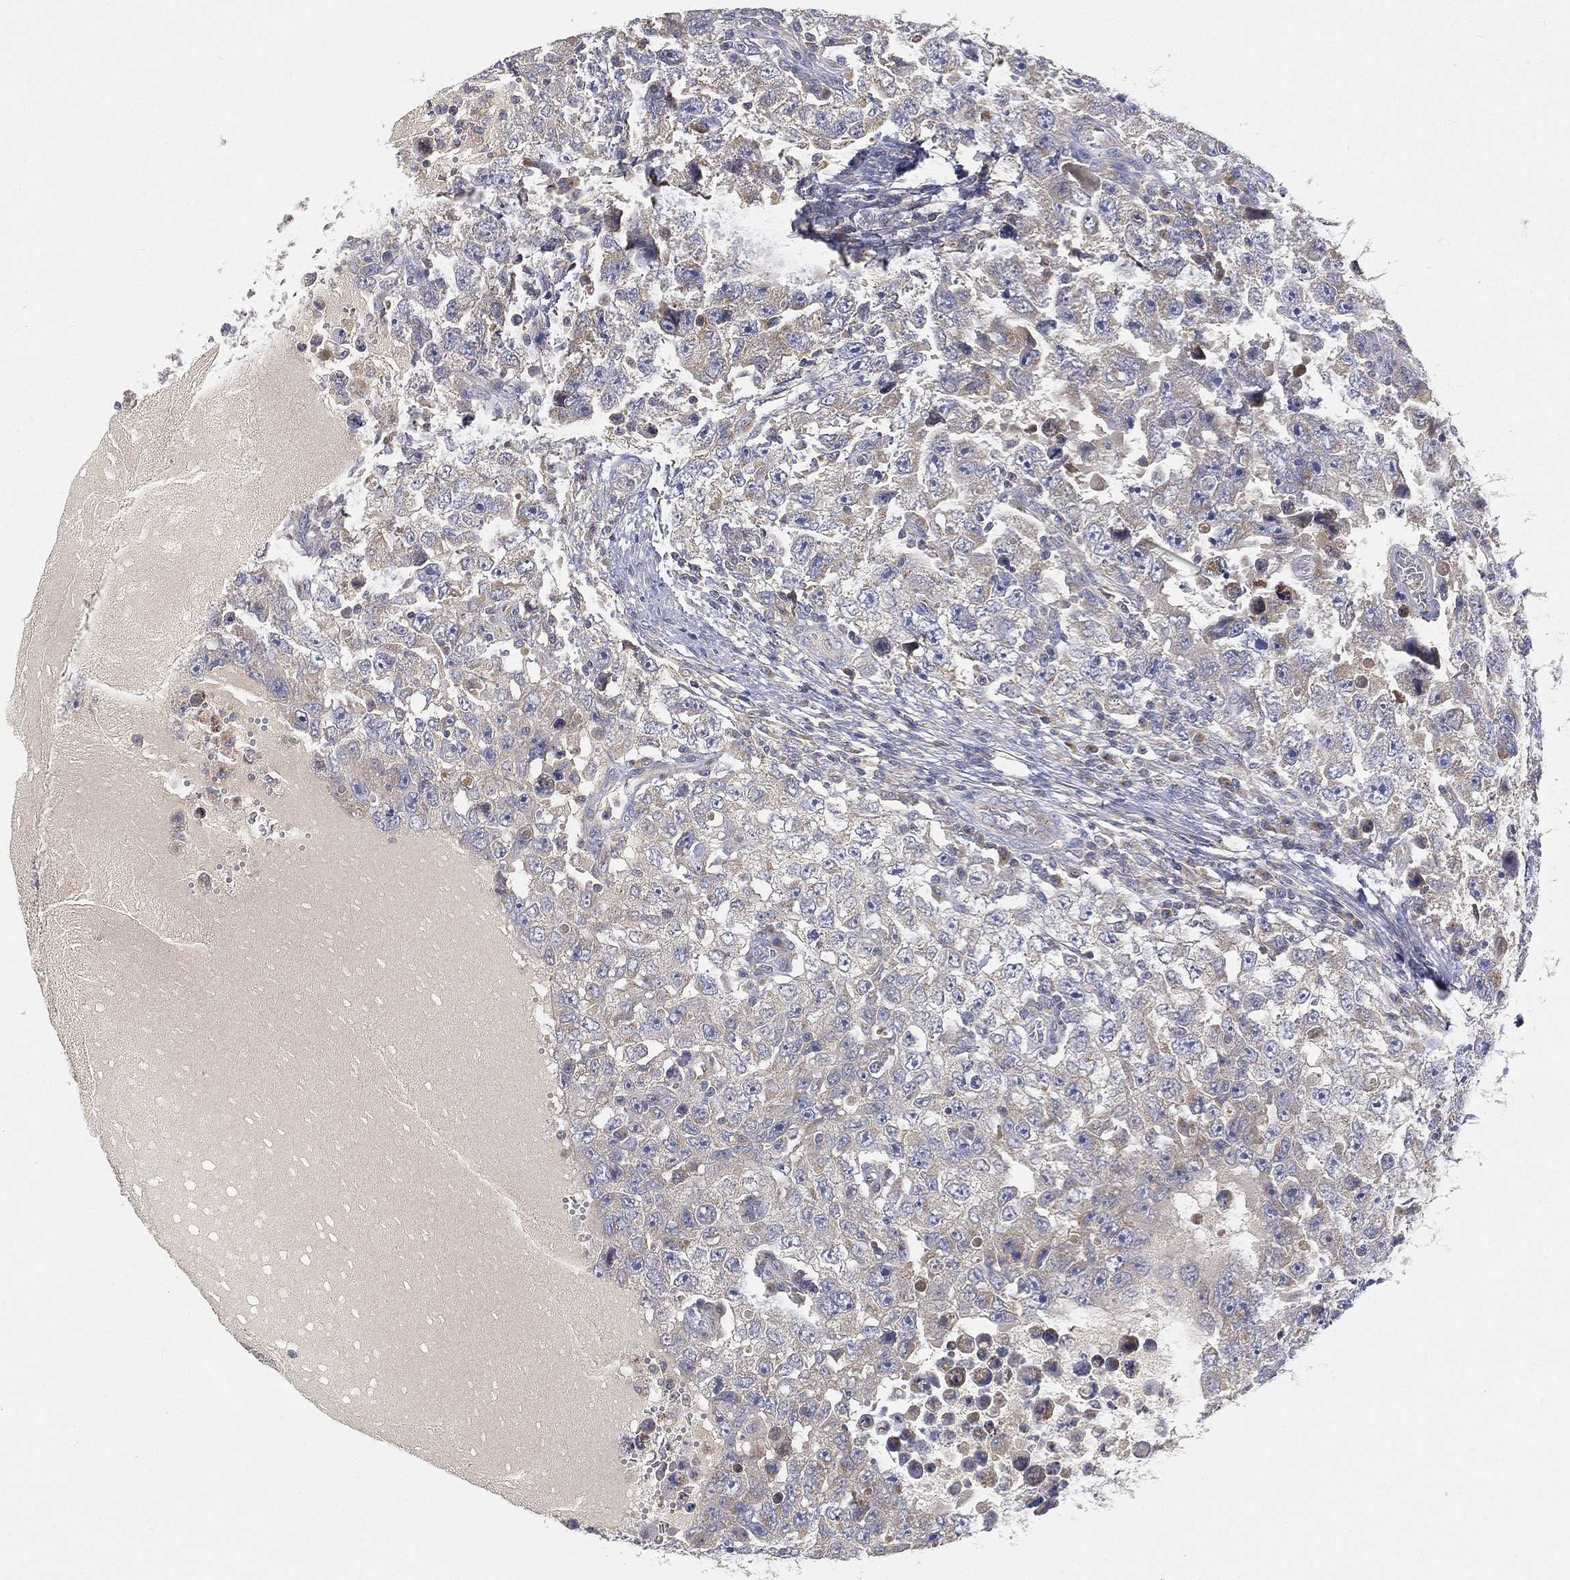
{"staining": {"intensity": "negative", "quantity": "none", "location": "none"}, "tissue": "testis cancer", "cell_type": "Tumor cells", "image_type": "cancer", "snomed": [{"axis": "morphology", "description": "Carcinoma, Embryonal, NOS"}, {"axis": "topography", "description": "Testis"}], "caption": "Histopathology image shows no protein expression in tumor cells of embryonal carcinoma (testis) tissue.", "gene": "CTSL", "patient": {"sex": "male", "age": 26}}